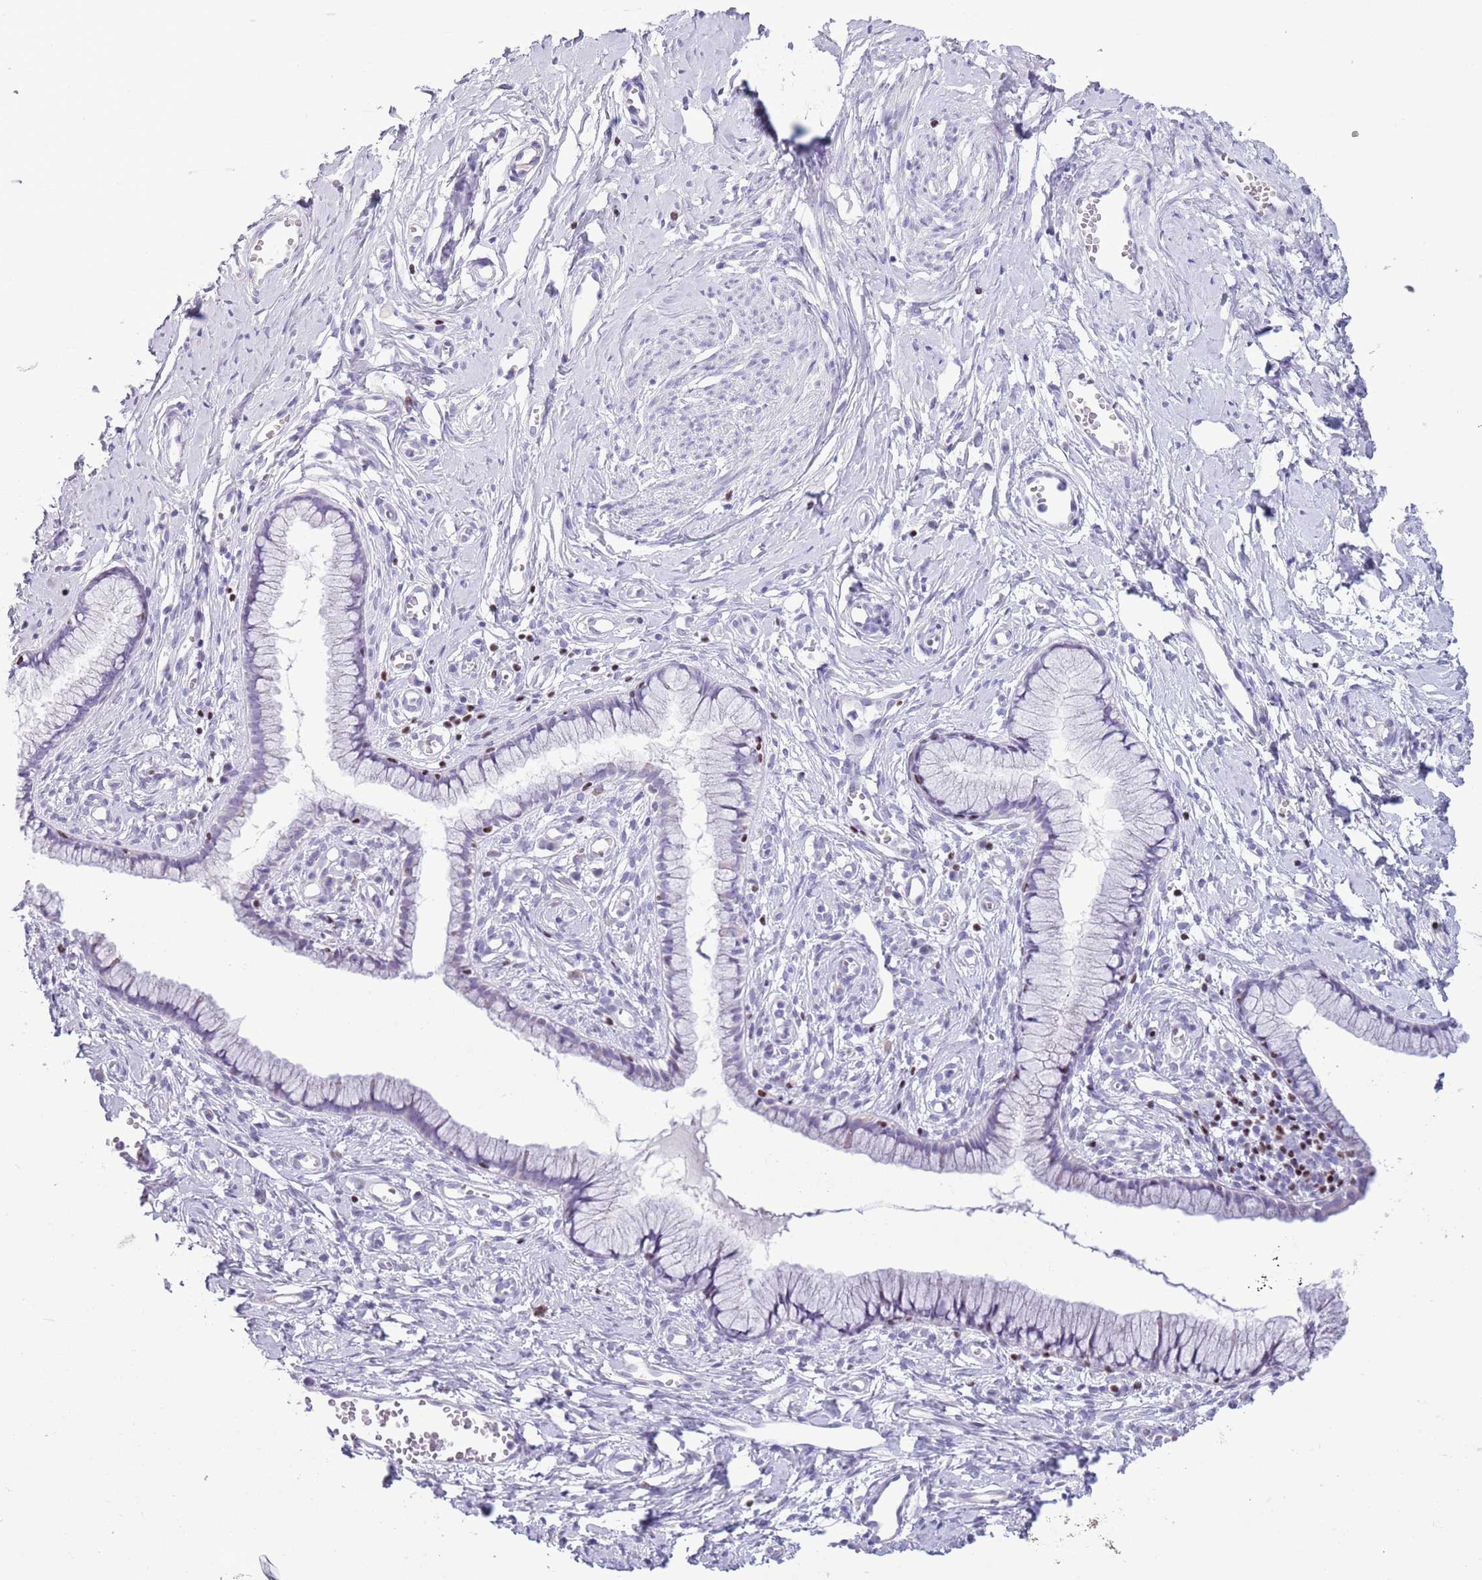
{"staining": {"intensity": "negative", "quantity": "none", "location": "none"}, "tissue": "cervix", "cell_type": "Glandular cells", "image_type": "normal", "snomed": [{"axis": "morphology", "description": "Normal tissue, NOS"}, {"axis": "topography", "description": "Cervix"}], "caption": "Histopathology image shows no significant protein positivity in glandular cells of normal cervix.", "gene": "BCL11B", "patient": {"sex": "female", "age": 40}}